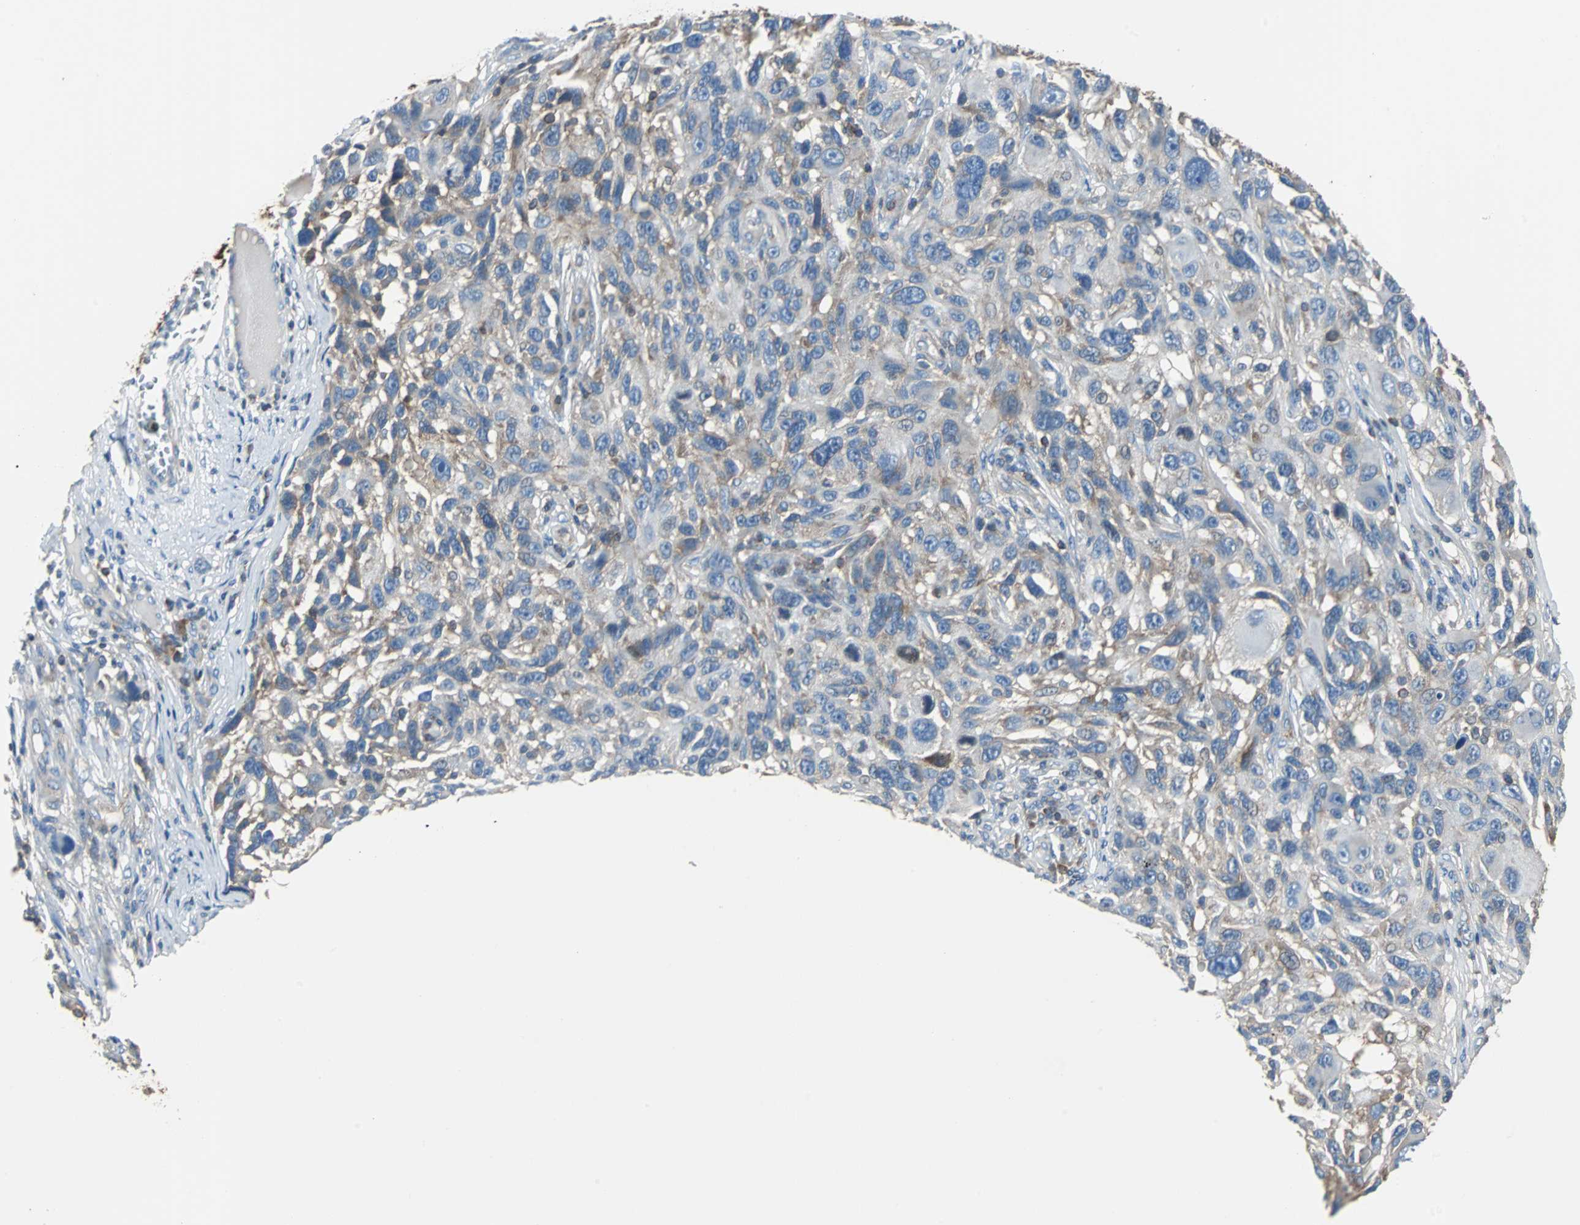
{"staining": {"intensity": "moderate", "quantity": ">75%", "location": "cytoplasmic/membranous"}, "tissue": "melanoma", "cell_type": "Tumor cells", "image_type": "cancer", "snomed": [{"axis": "morphology", "description": "Malignant melanoma, NOS"}, {"axis": "topography", "description": "Skin"}], "caption": "A medium amount of moderate cytoplasmic/membranous staining is seen in about >75% of tumor cells in malignant melanoma tissue.", "gene": "TSC22D4", "patient": {"sex": "male", "age": 53}}